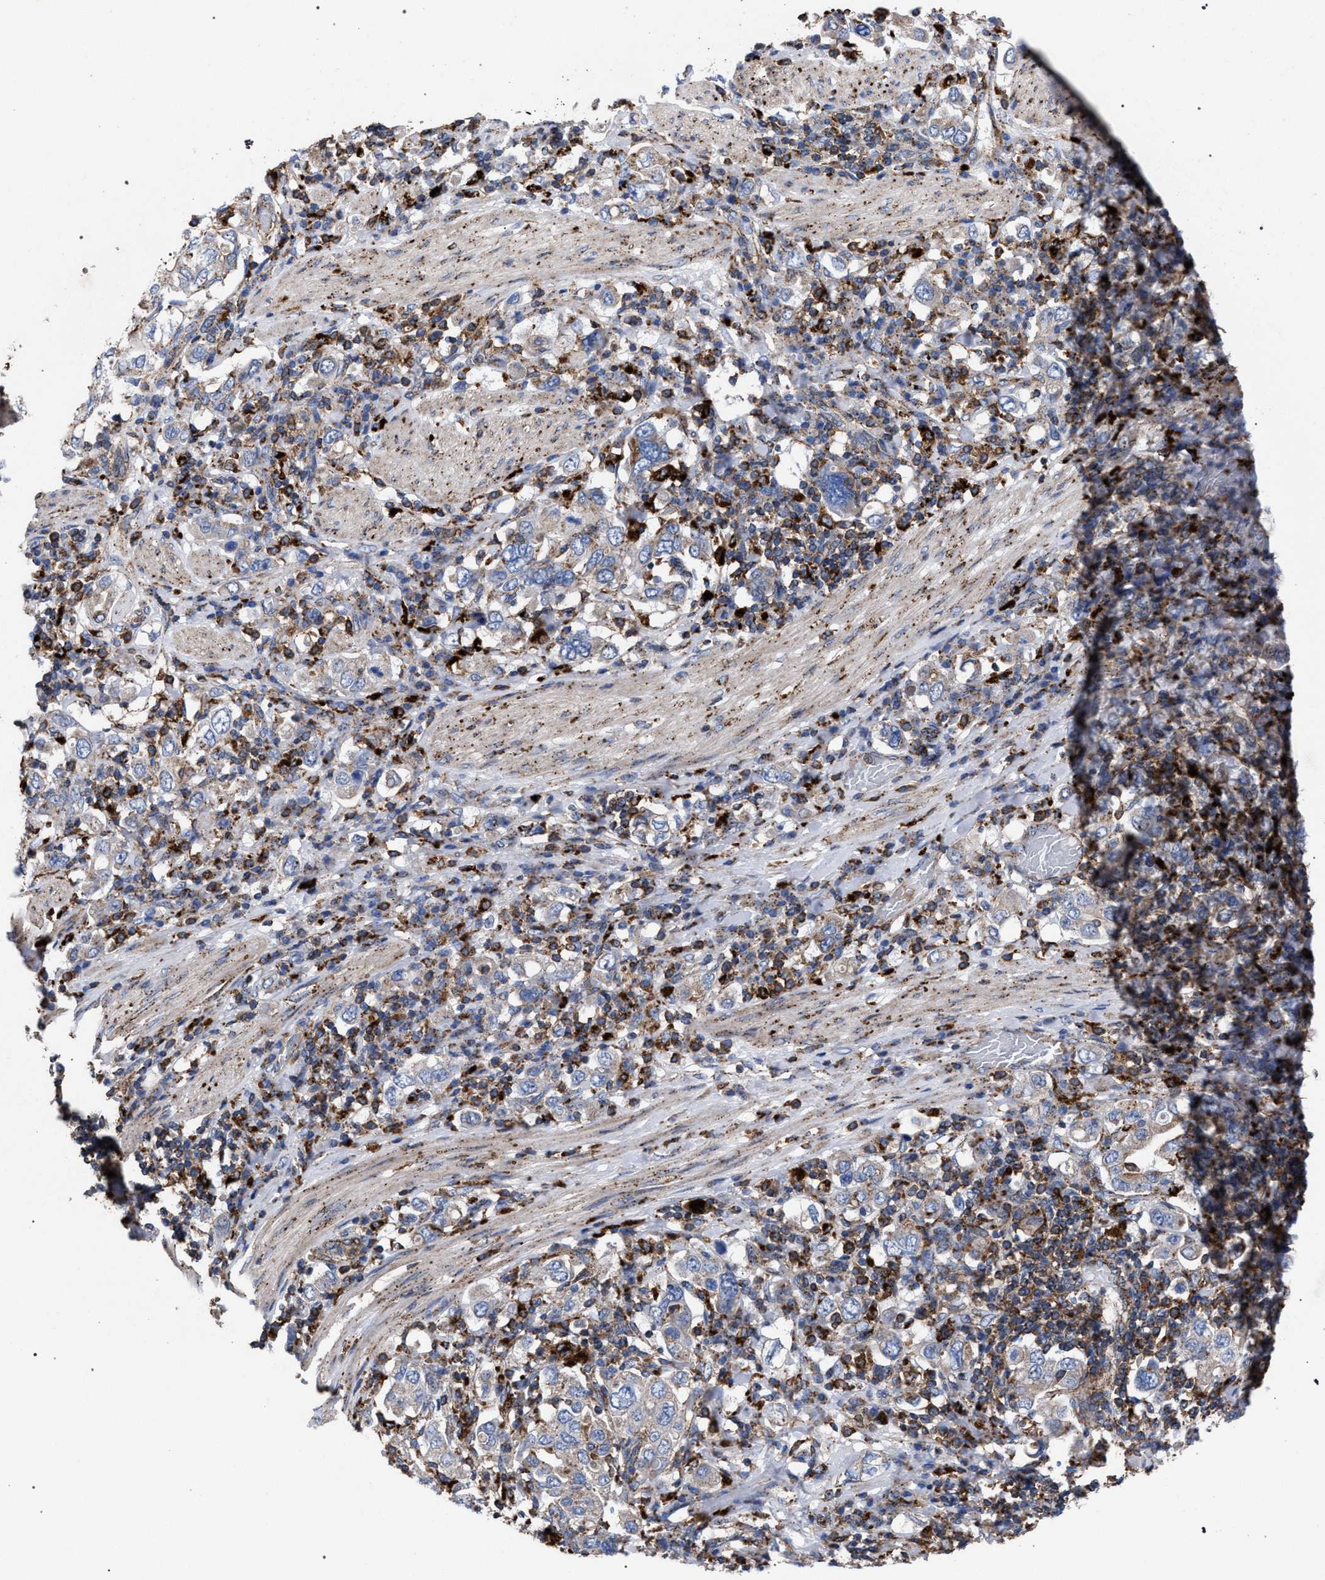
{"staining": {"intensity": "weak", "quantity": "<25%", "location": "cytoplasmic/membranous"}, "tissue": "stomach cancer", "cell_type": "Tumor cells", "image_type": "cancer", "snomed": [{"axis": "morphology", "description": "Adenocarcinoma, NOS"}, {"axis": "topography", "description": "Stomach, upper"}], "caption": "Immunohistochemical staining of human stomach cancer (adenocarcinoma) displays no significant staining in tumor cells.", "gene": "PPT1", "patient": {"sex": "male", "age": 62}}